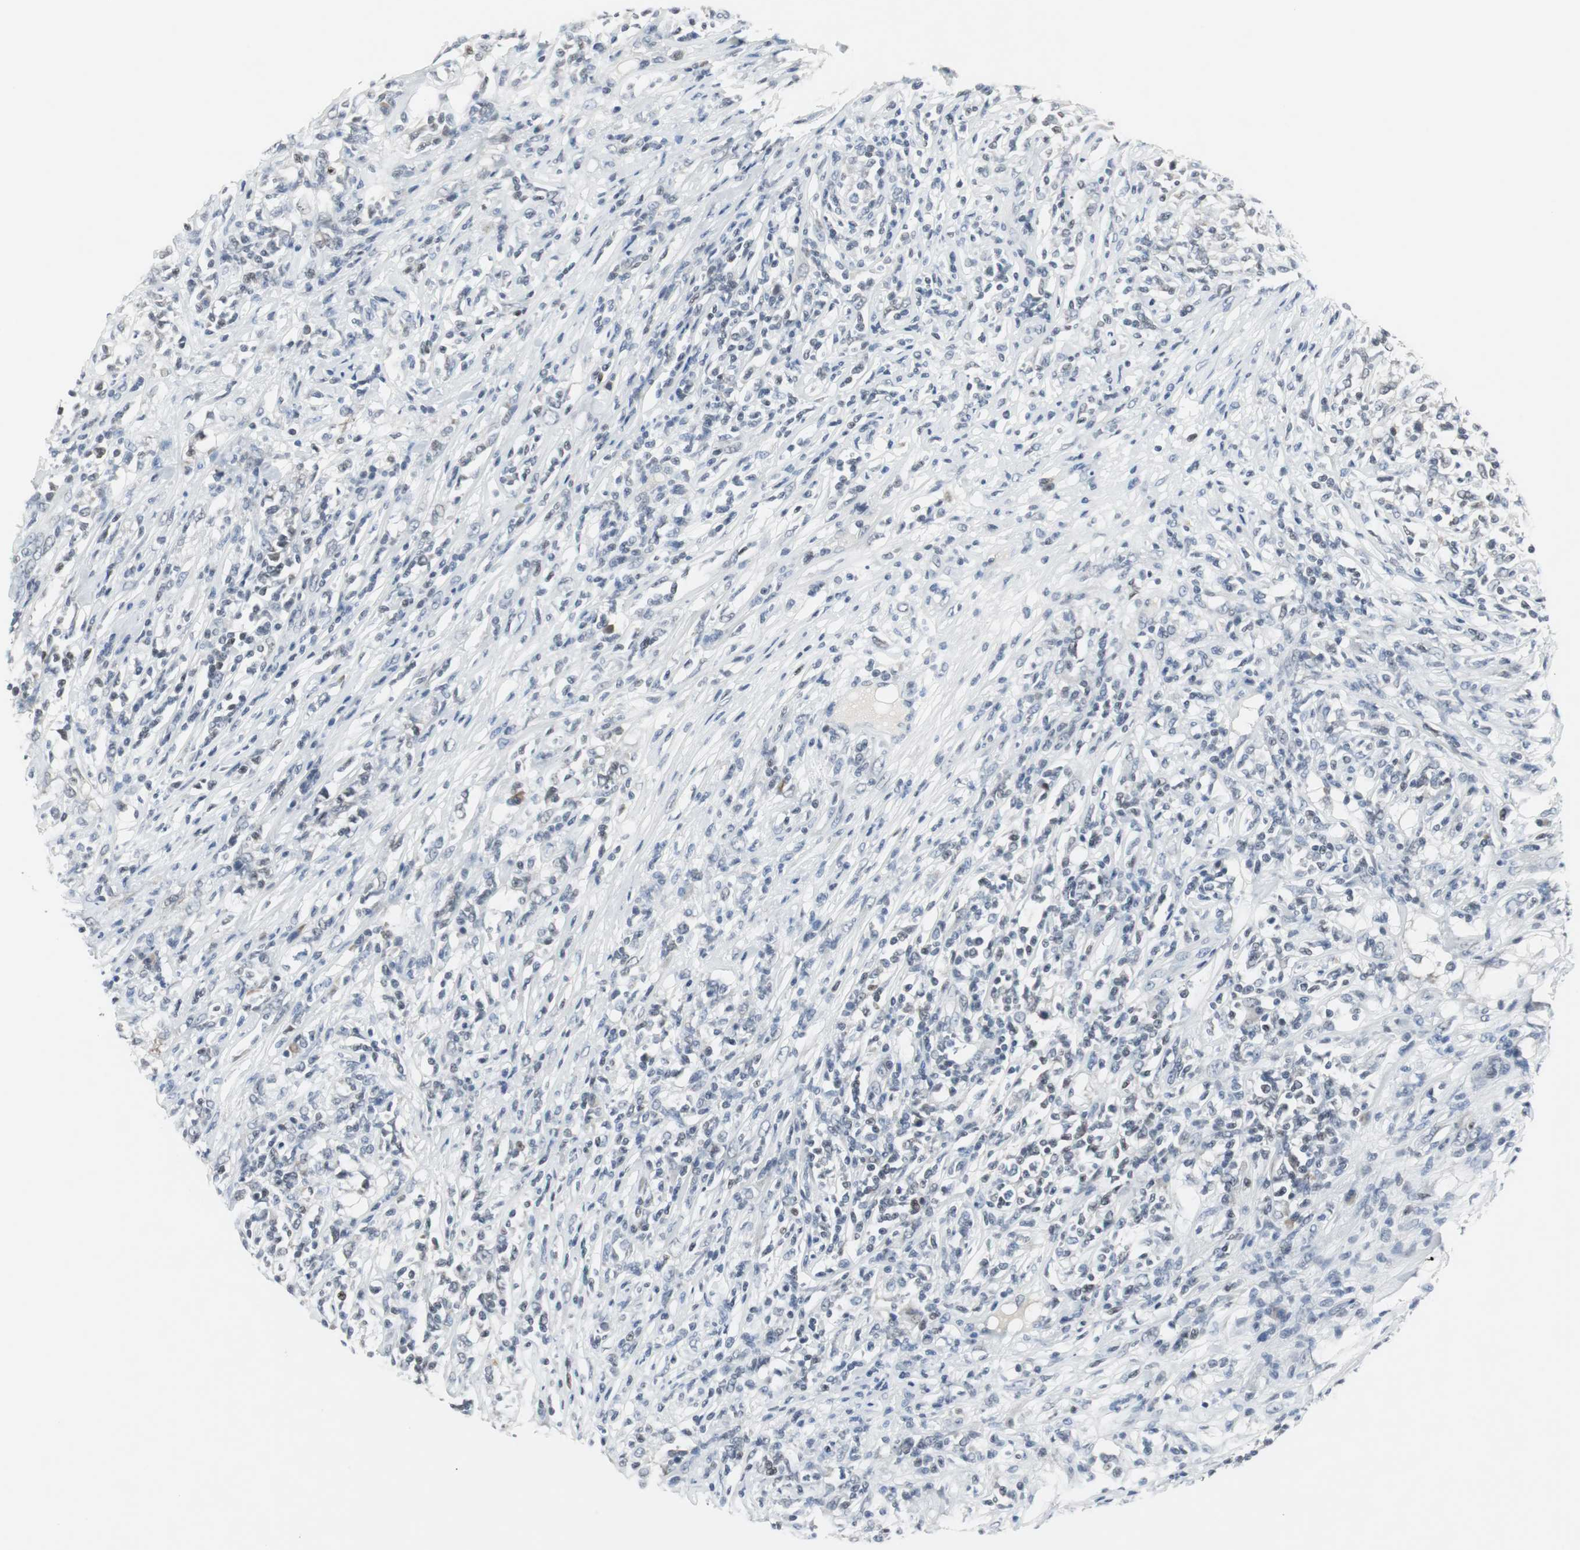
{"staining": {"intensity": "negative", "quantity": "none", "location": "none"}, "tissue": "lymphoma", "cell_type": "Tumor cells", "image_type": "cancer", "snomed": [{"axis": "morphology", "description": "Malignant lymphoma, non-Hodgkin's type, High grade"}, {"axis": "topography", "description": "Lymph node"}], "caption": "IHC of lymphoma exhibits no positivity in tumor cells.", "gene": "ELK1", "patient": {"sex": "female", "age": 84}}